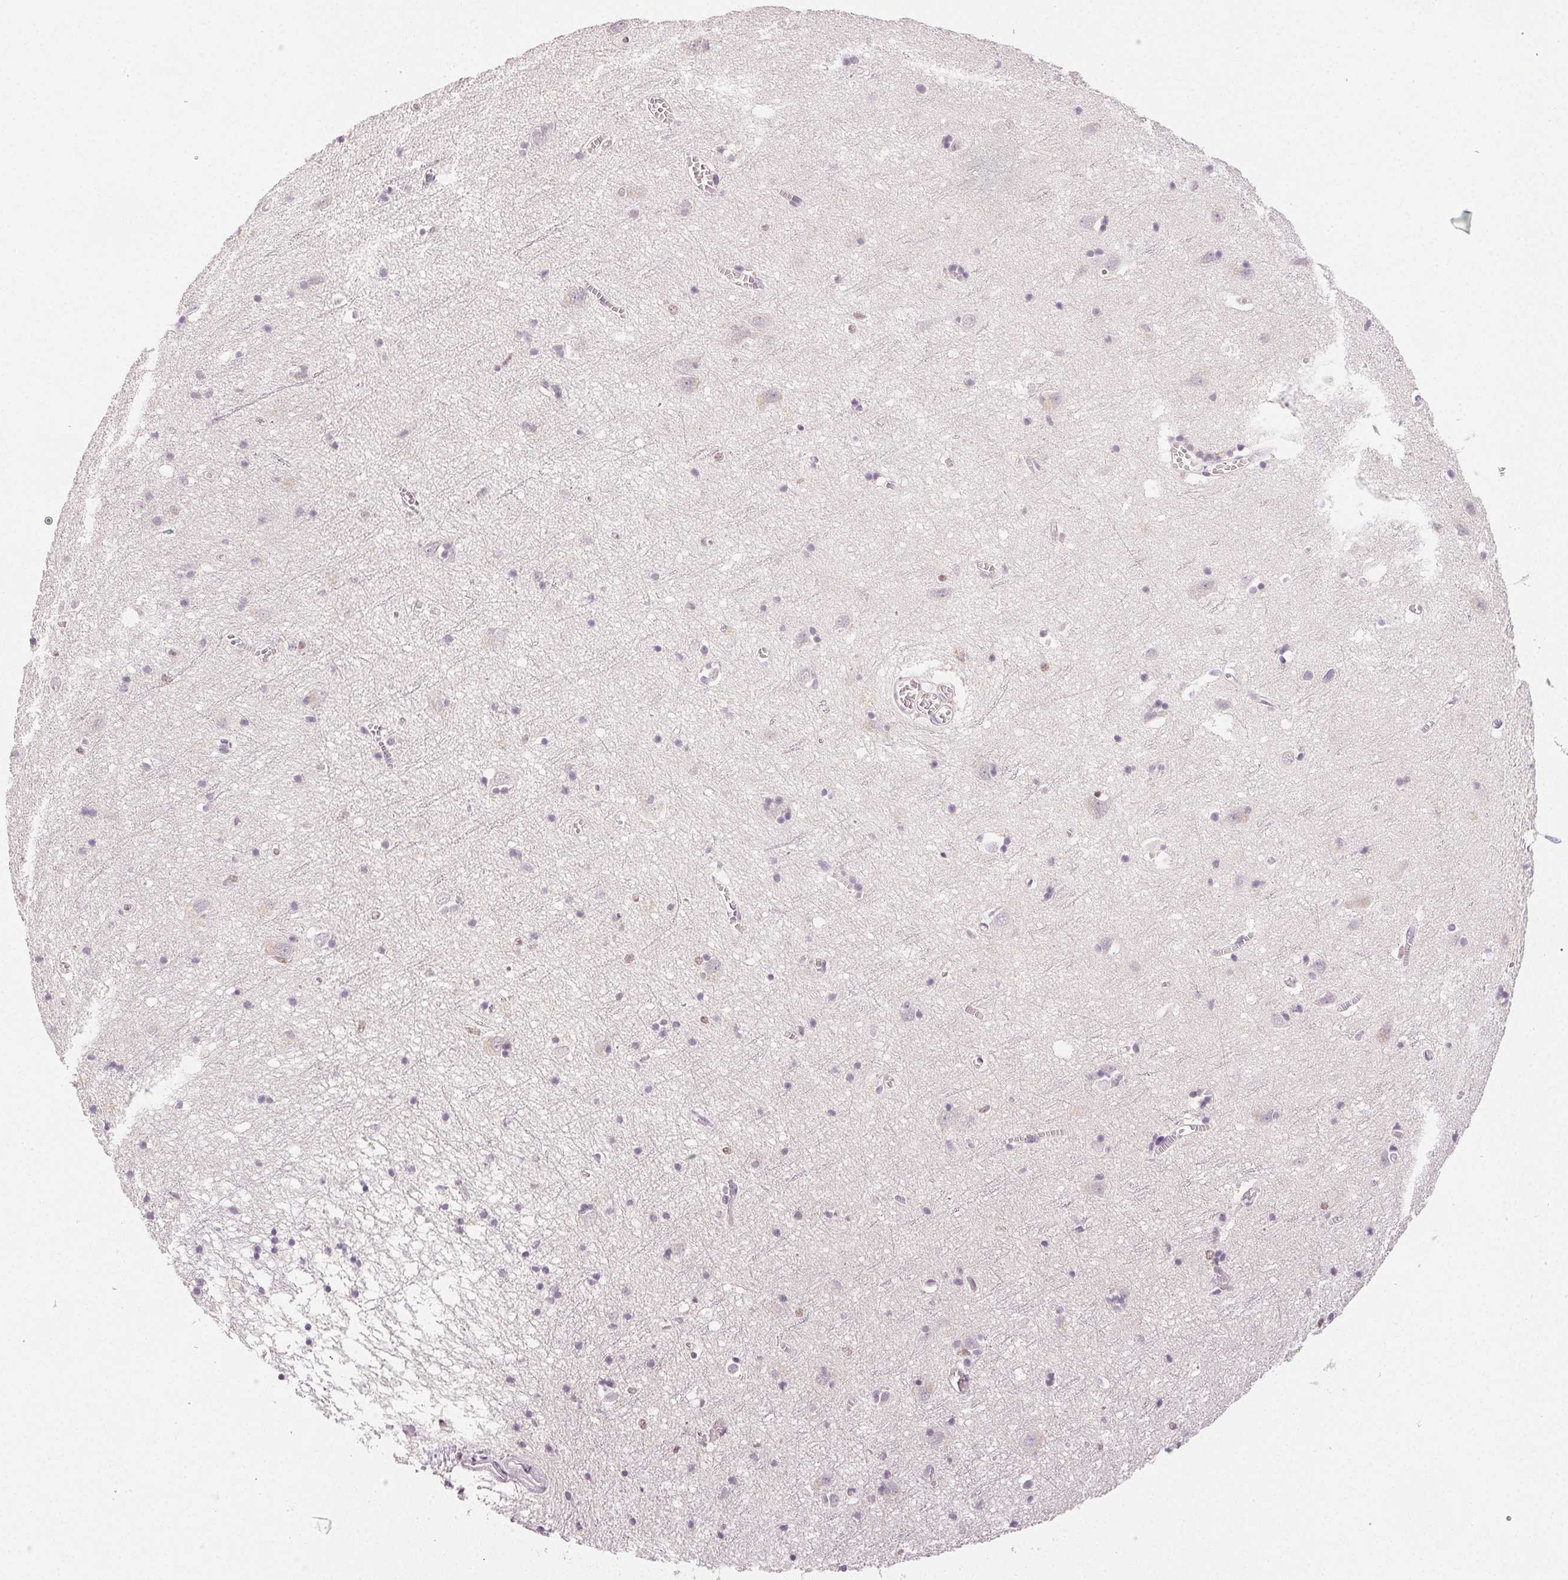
{"staining": {"intensity": "negative", "quantity": "none", "location": "none"}, "tissue": "cerebral cortex", "cell_type": "Endothelial cells", "image_type": "normal", "snomed": [{"axis": "morphology", "description": "Normal tissue, NOS"}, {"axis": "topography", "description": "Cerebral cortex"}], "caption": "An immunohistochemistry photomicrograph of normal cerebral cortex is shown. There is no staining in endothelial cells of cerebral cortex.", "gene": "RUNX2", "patient": {"sex": "male", "age": 70}}